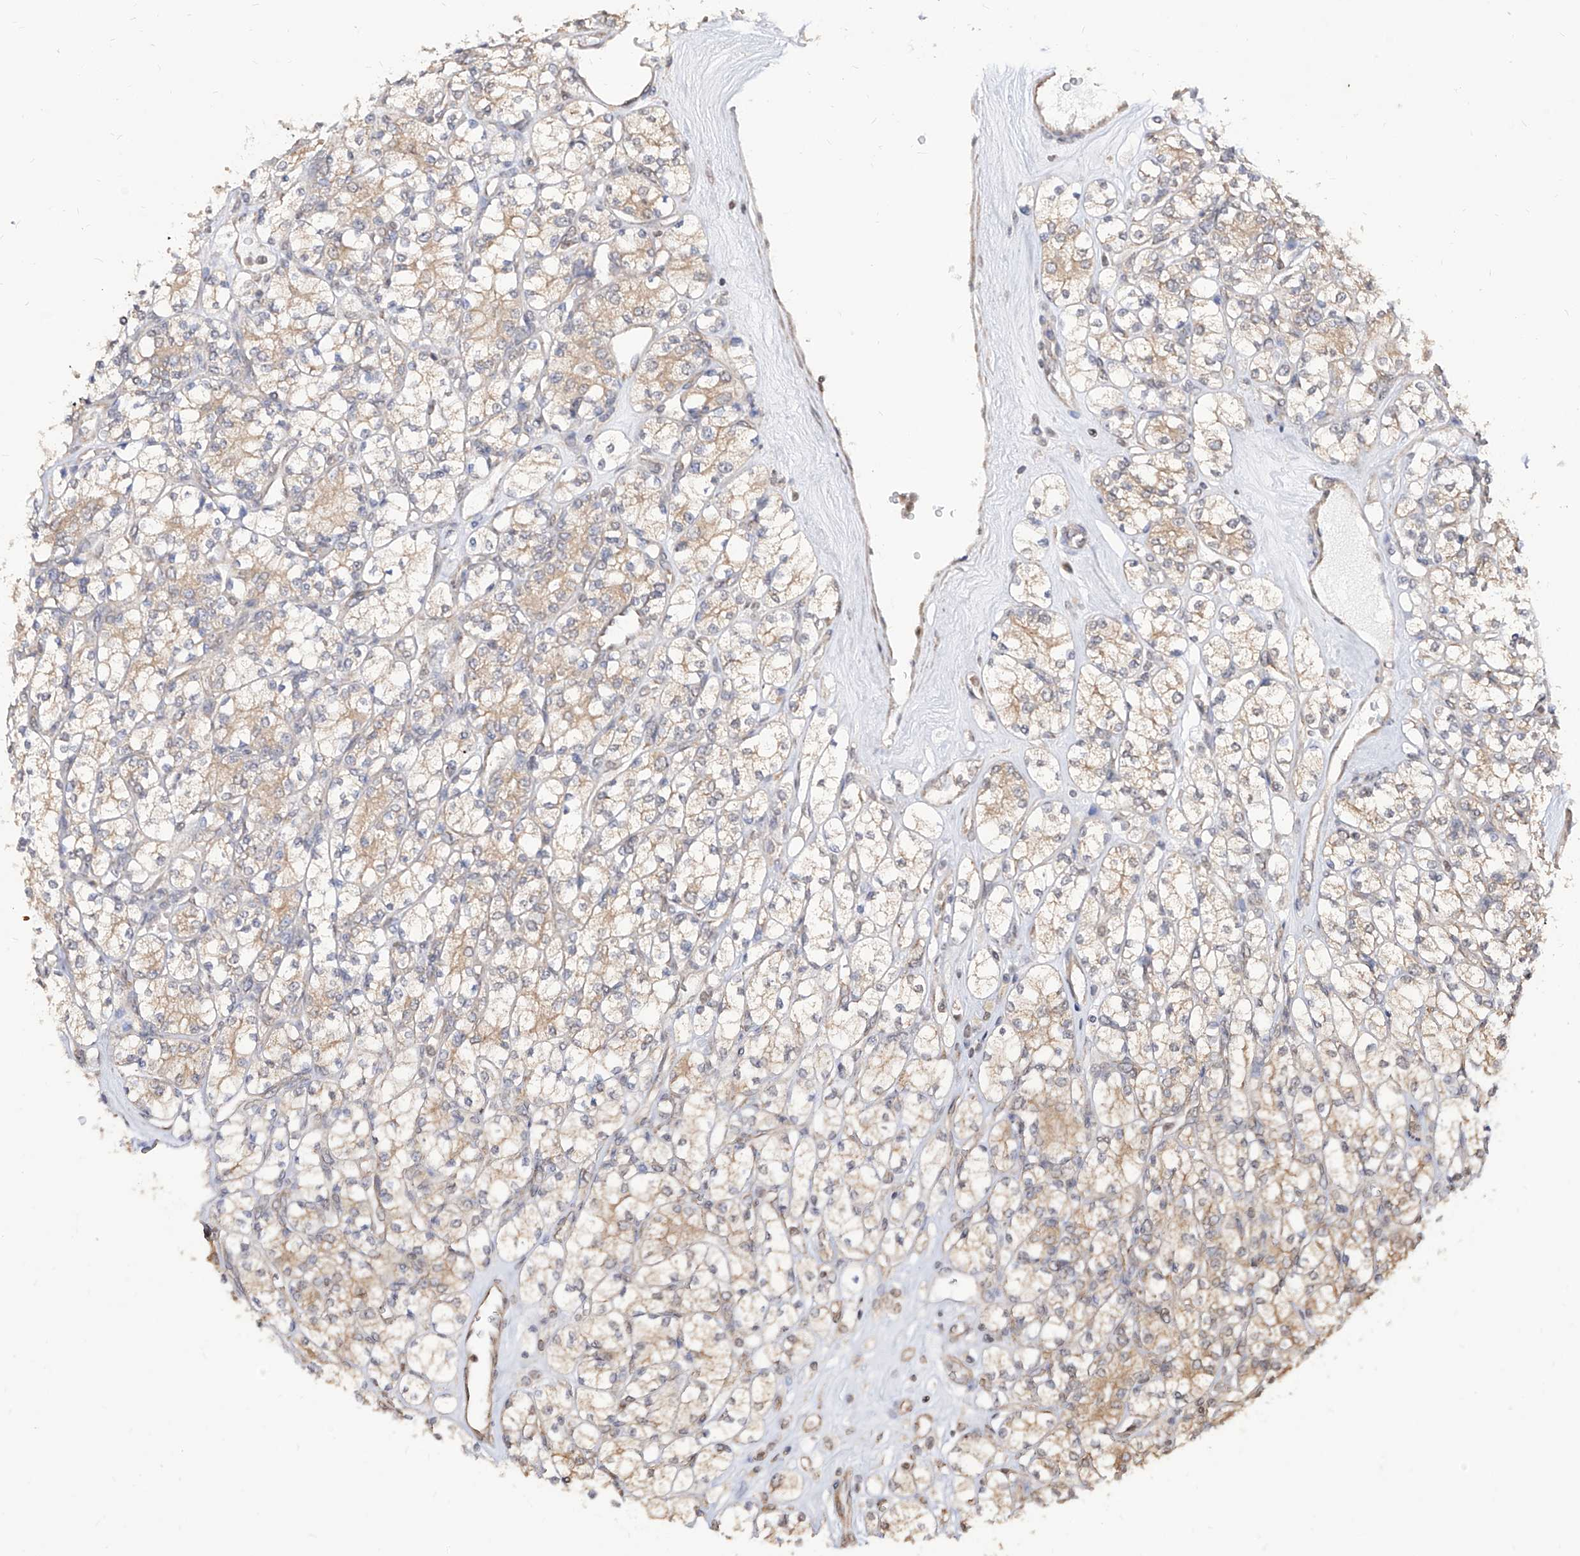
{"staining": {"intensity": "weak", "quantity": "25%-75%", "location": "cytoplasmic/membranous"}, "tissue": "renal cancer", "cell_type": "Tumor cells", "image_type": "cancer", "snomed": [{"axis": "morphology", "description": "Adenocarcinoma, NOS"}, {"axis": "topography", "description": "Kidney"}], "caption": "Protein expression analysis of adenocarcinoma (renal) shows weak cytoplasmic/membranous expression in approximately 25%-75% of tumor cells. (Brightfield microscopy of DAB IHC at high magnification).", "gene": "C8orf82", "patient": {"sex": "male", "age": 77}}